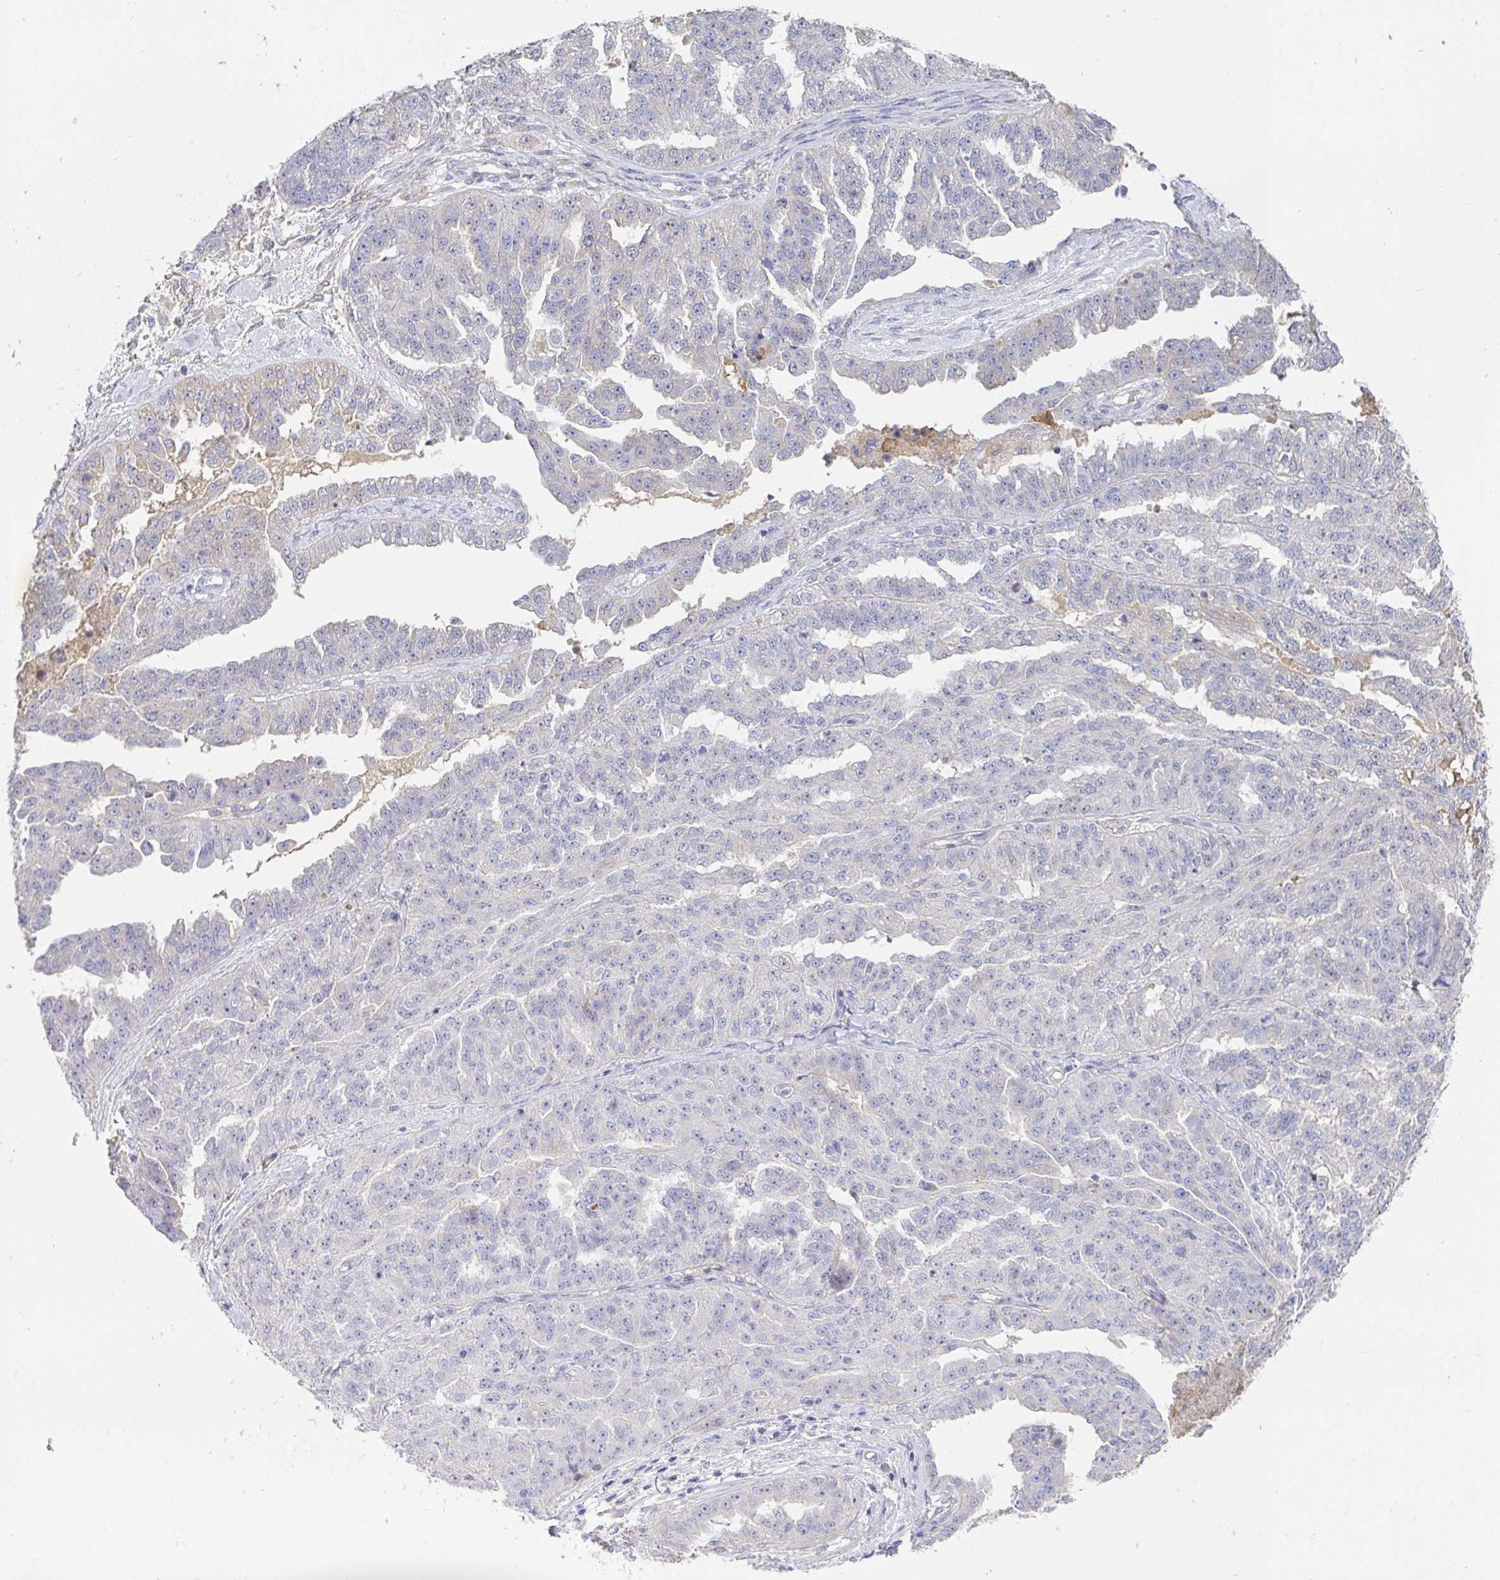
{"staining": {"intensity": "negative", "quantity": "none", "location": "none"}, "tissue": "ovarian cancer", "cell_type": "Tumor cells", "image_type": "cancer", "snomed": [{"axis": "morphology", "description": "Cystadenocarcinoma, serous, NOS"}, {"axis": "topography", "description": "Ovary"}], "caption": "Ovarian serous cystadenocarcinoma stained for a protein using immunohistochemistry shows no positivity tumor cells.", "gene": "ANO5", "patient": {"sex": "female", "age": 58}}